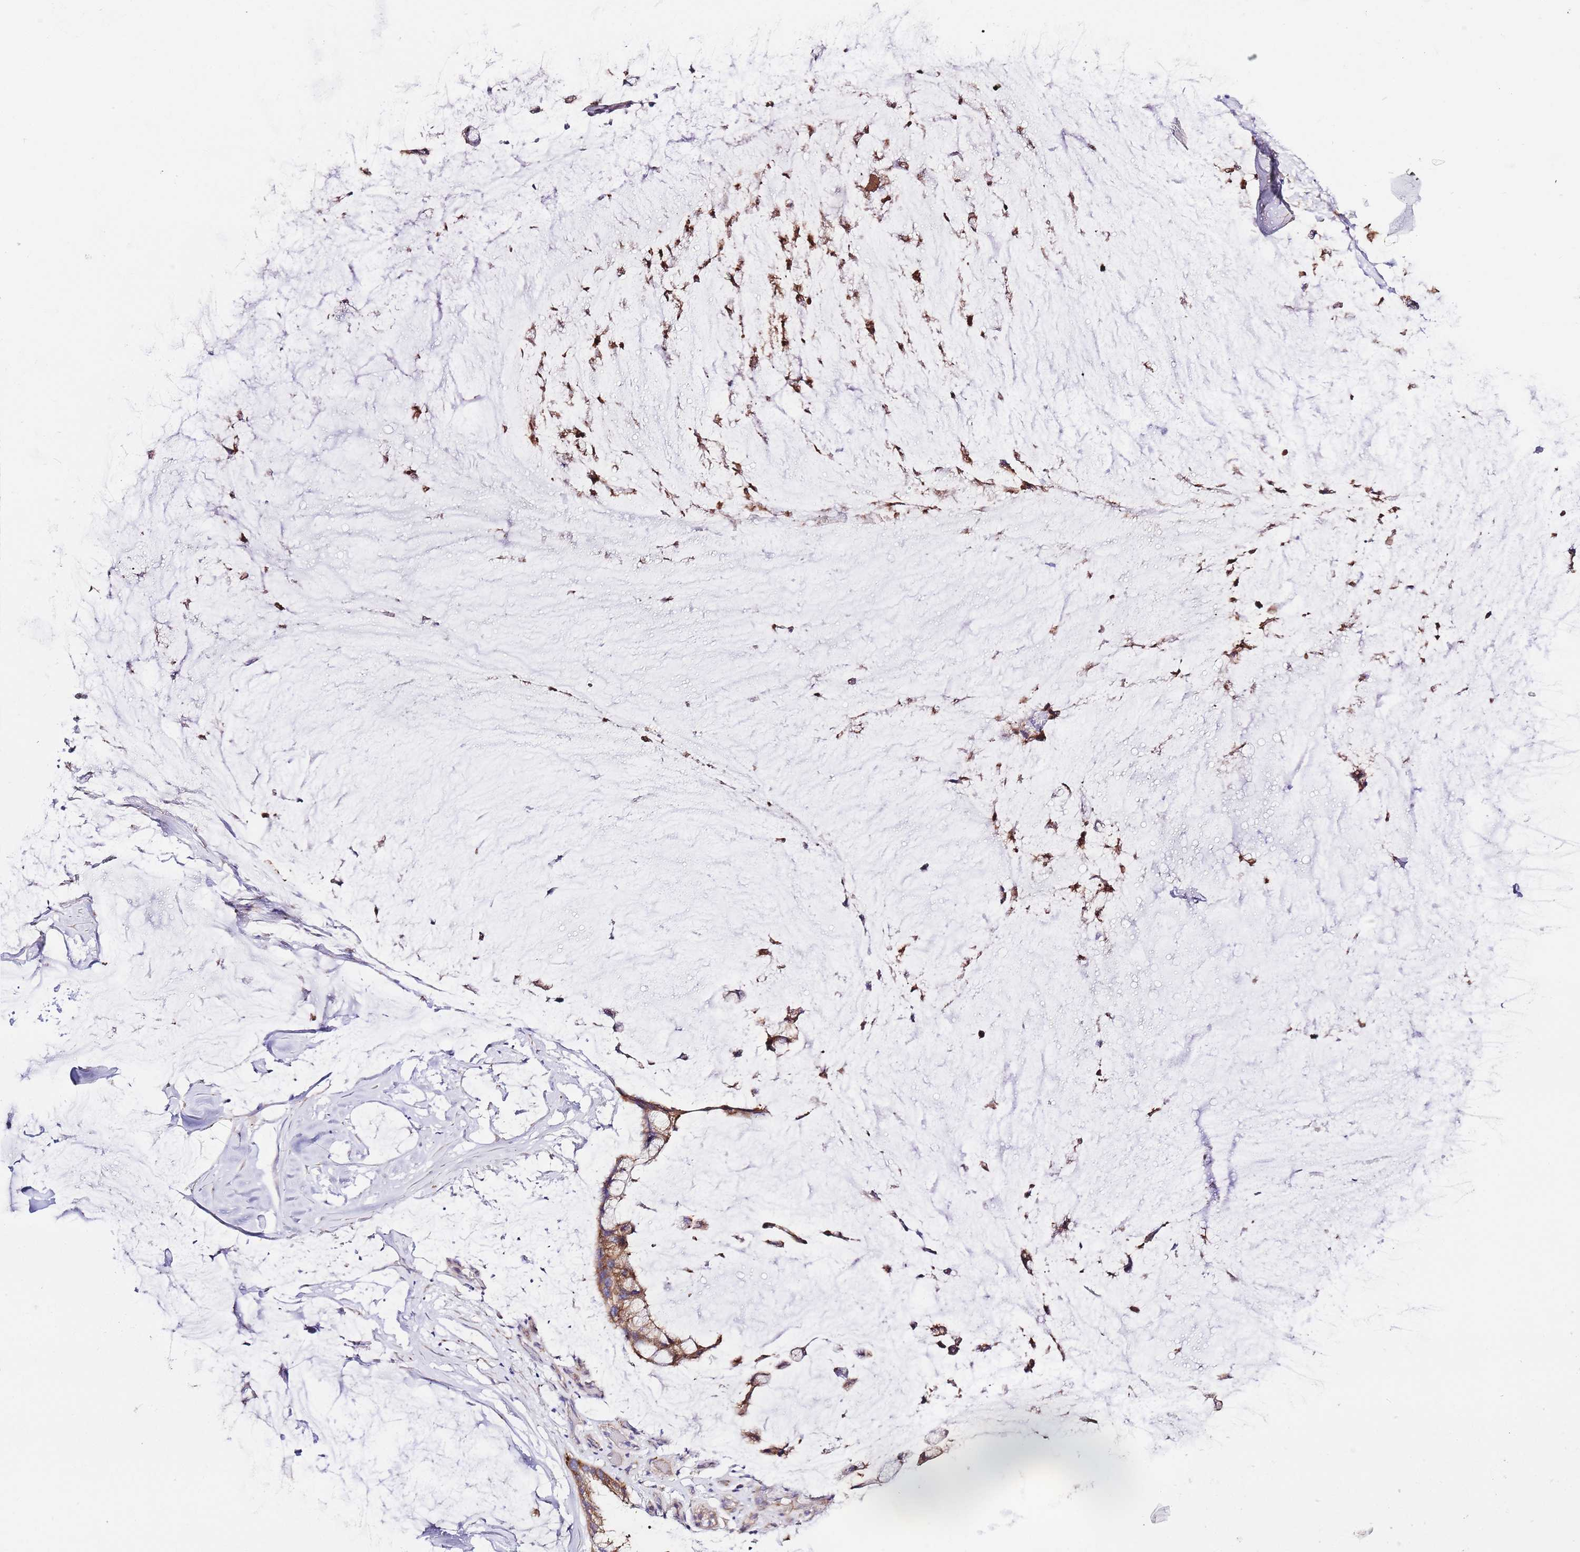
{"staining": {"intensity": "moderate", "quantity": ">75%", "location": "cytoplasmic/membranous"}, "tissue": "ovarian cancer", "cell_type": "Tumor cells", "image_type": "cancer", "snomed": [{"axis": "morphology", "description": "Cystadenocarcinoma, mucinous, NOS"}, {"axis": "topography", "description": "Ovary"}], "caption": "High-power microscopy captured an immunohistochemistry (IHC) image of mucinous cystadenocarcinoma (ovarian), revealing moderate cytoplasmic/membranous positivity in about >75% of tumor cells. (DAB (3,3'-diaminobenzidine) IHC, brown staining for protein, blue staining for nuclei).", "gene": "INSYN2B", "patient": {"sex": "female", "age": 39}}